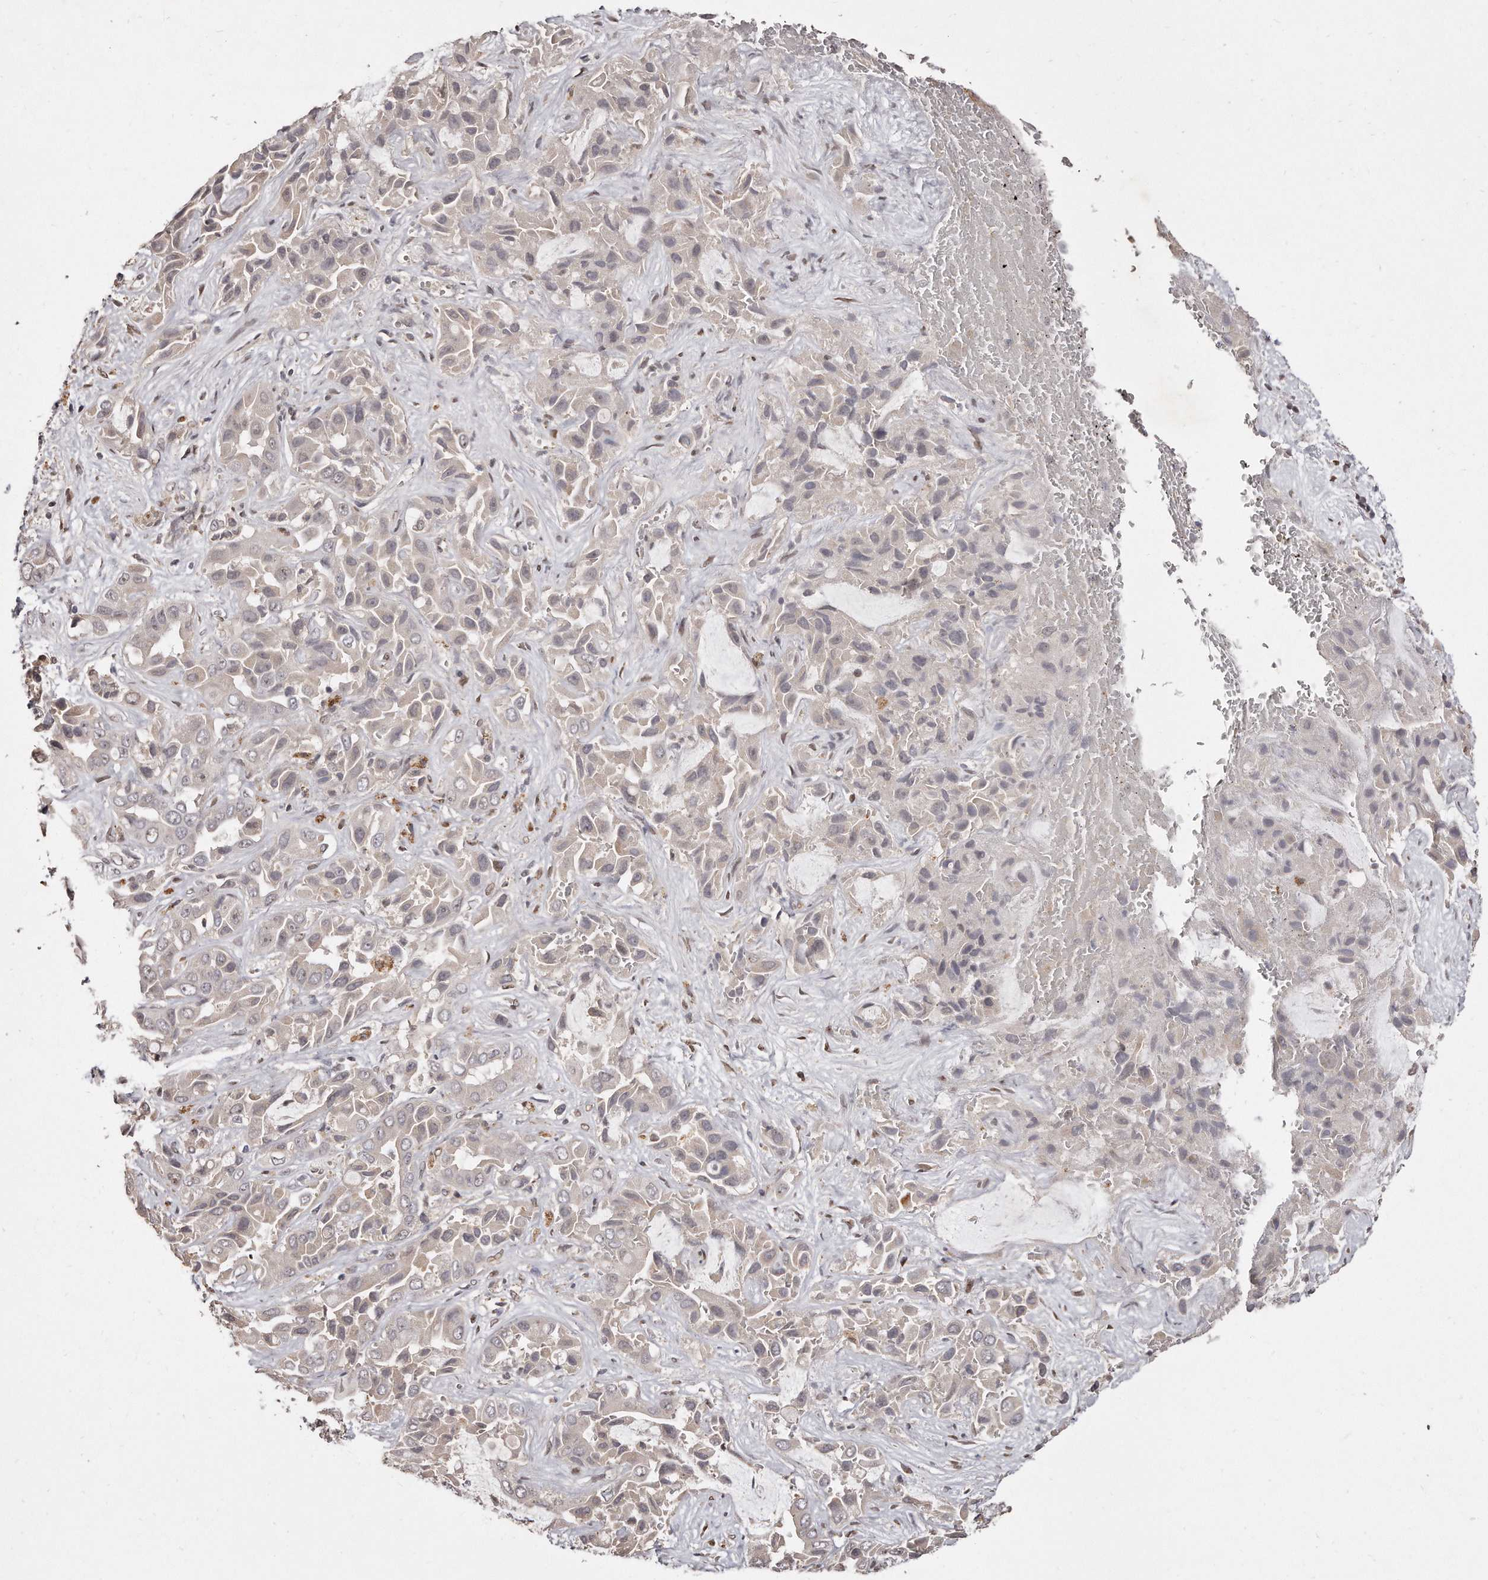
{"staining": {"intensity": "negative", "quantity": "none", "location": "none"}, "tissue": "liver cancer", "cell_type": "Tumor cells", "image_type": "cancer", "snomed": [{"axis": "morphology", "description": "Cholangiocarcinoma"}, {"axis": "topography", "description": "Liver"}], "caption": "Immunohistochemistry (IHC) of liver cancer (cholangiocarcinoma) displays no positivity in tumor cells.", "gene": "HASPIN", "patient": {"sex": "female", "age": 52}}